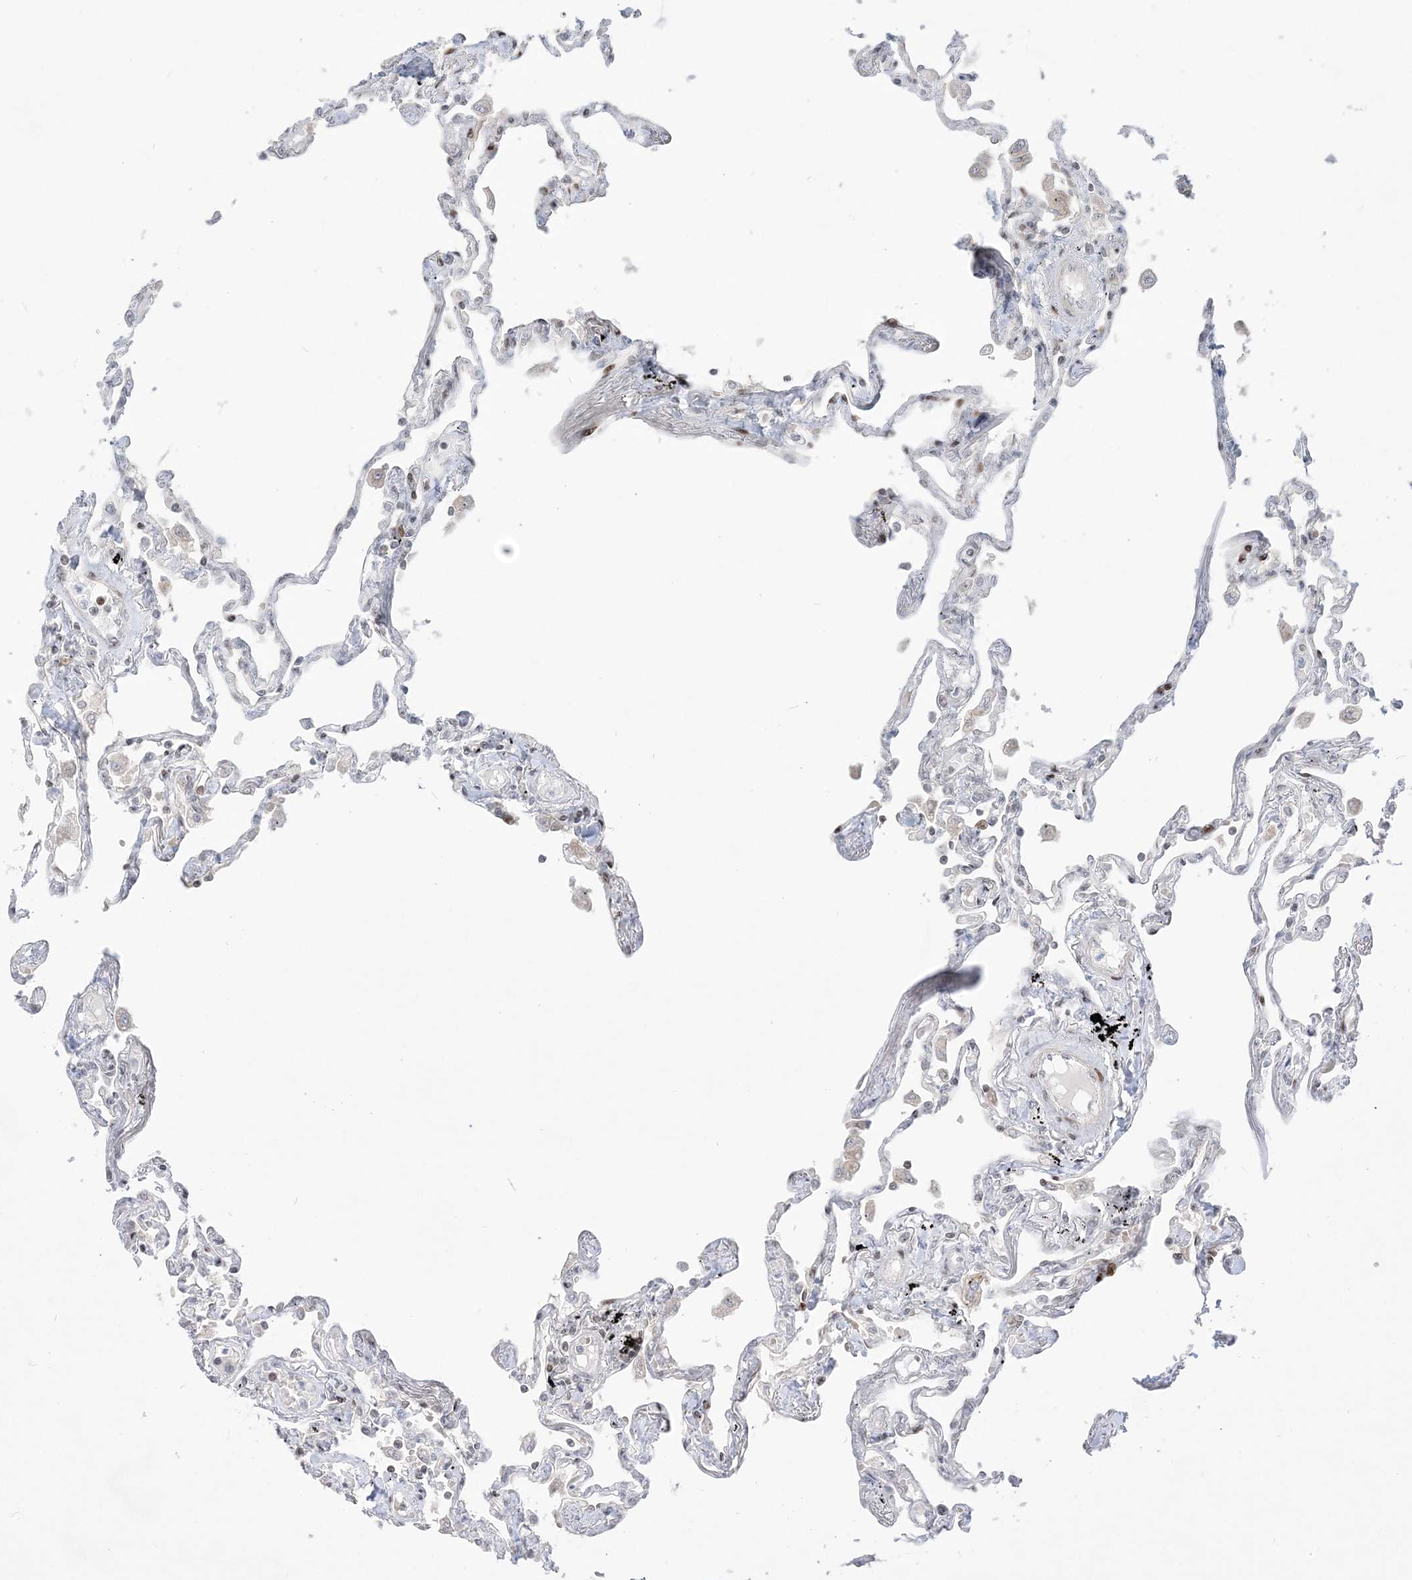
{"staining": {"intensity": "weak", "quantity": "<25%", "location": "nuclear"}, "tissue": "lung", "cell_type": "Alveolar cells", "image_type": "normal", "snomed": [{"axis": "morphology", "description": "Normal tissue, NOS"}, {"axis": "topography", "description": "Lung"}], "caption": "High power microscopy photomicrograph of an immunohistochemistry (IHC) image of unremarkable lung, revealing no significant positivity in alveolar cells.", "gene": "SH3BP4", "patient": {"sex": "female", "age": 67}}